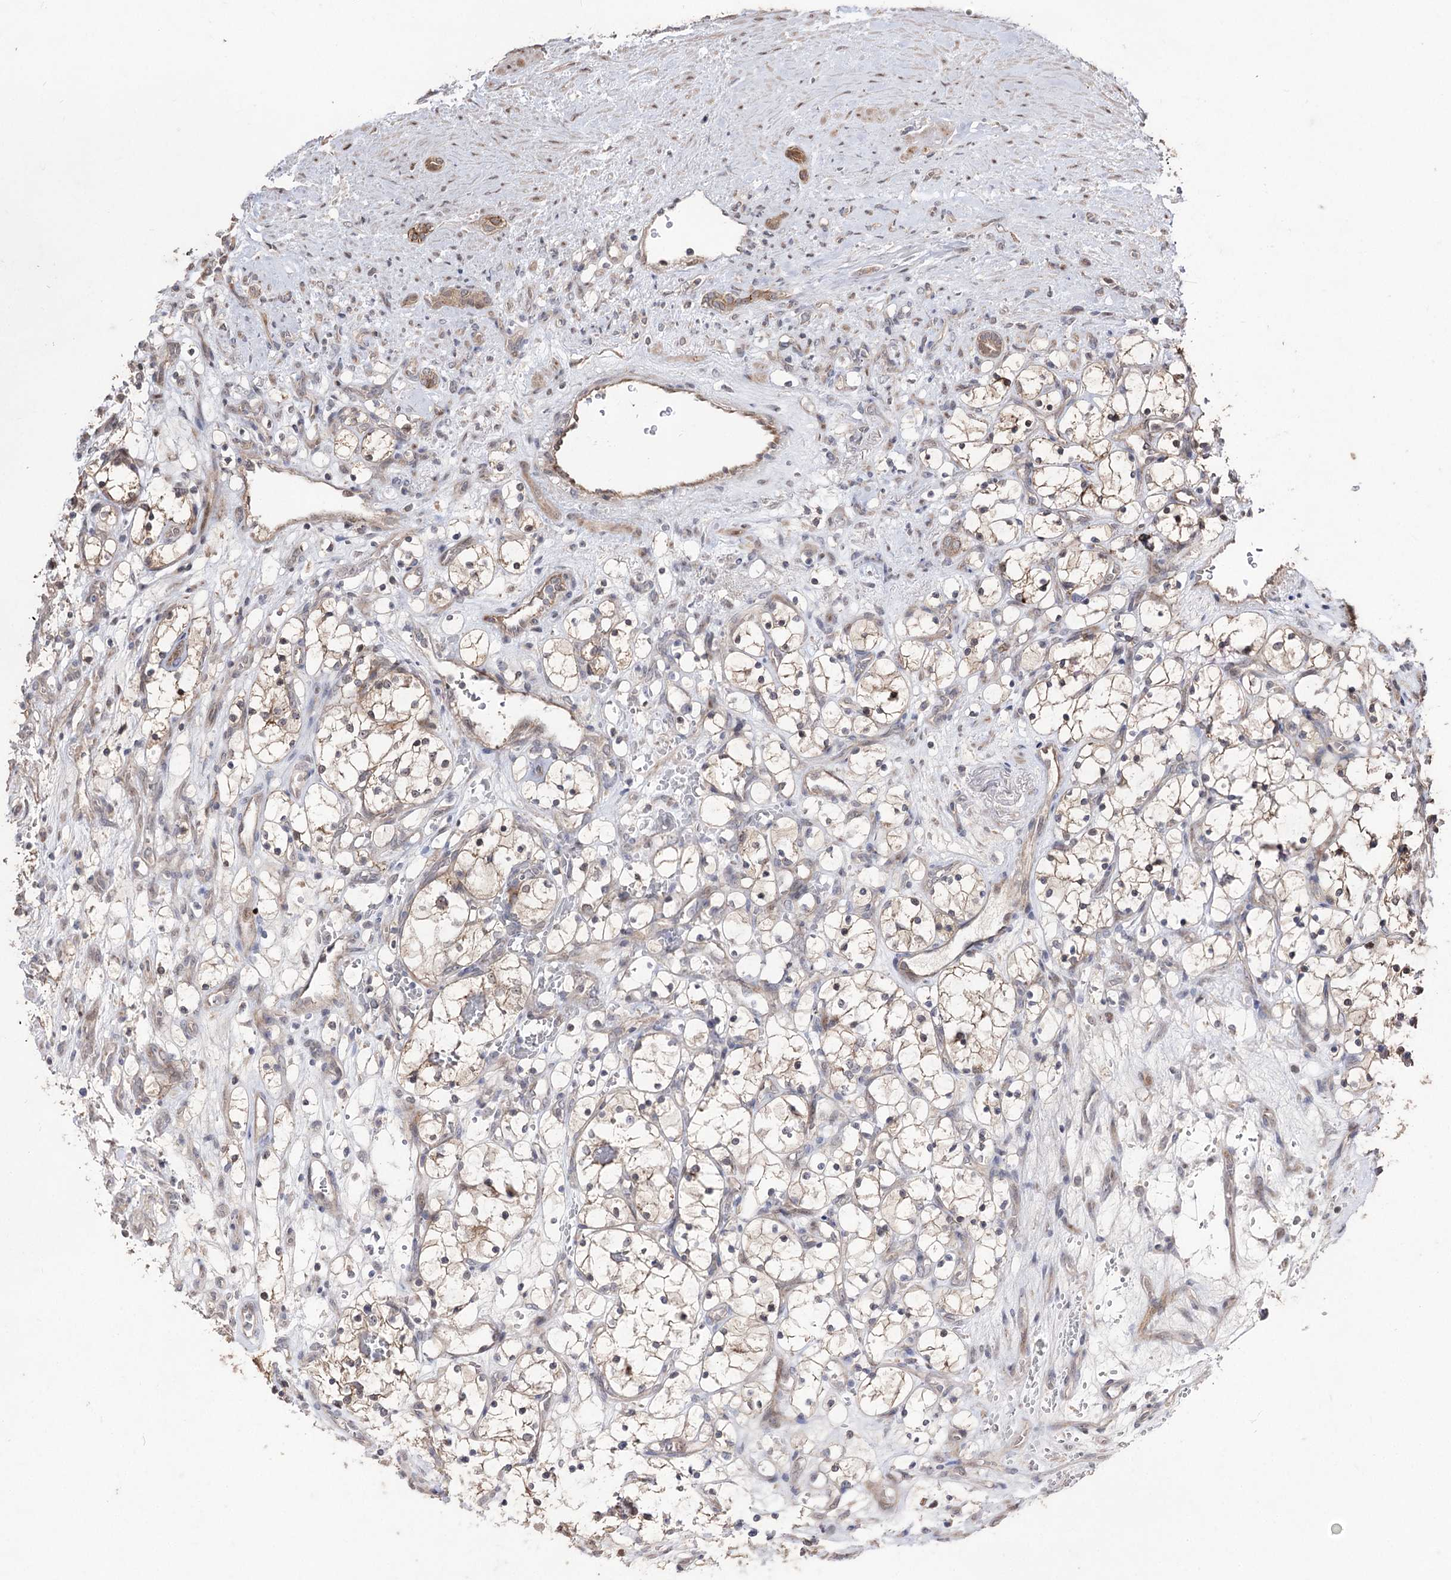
{"staining": {"intensity": "weak", "quantity": "<25%", "location": "cytoplasmic/membranous"}, "tissue": "renal cancer", "cell_type": "Tumor cells", "image_type": "cancer", "snomed": [{"axis": "morphology", "description": "Adenocarcinoma, NOS"}, {"axis": "topography", "description": "Kidney"}], "caption": "This is an IHC micrograph of renal adenocarcinoma. There is no expression in tumor cells.", "gene": "CPNE8", "patient": {"sex": "female", "age": 69}}